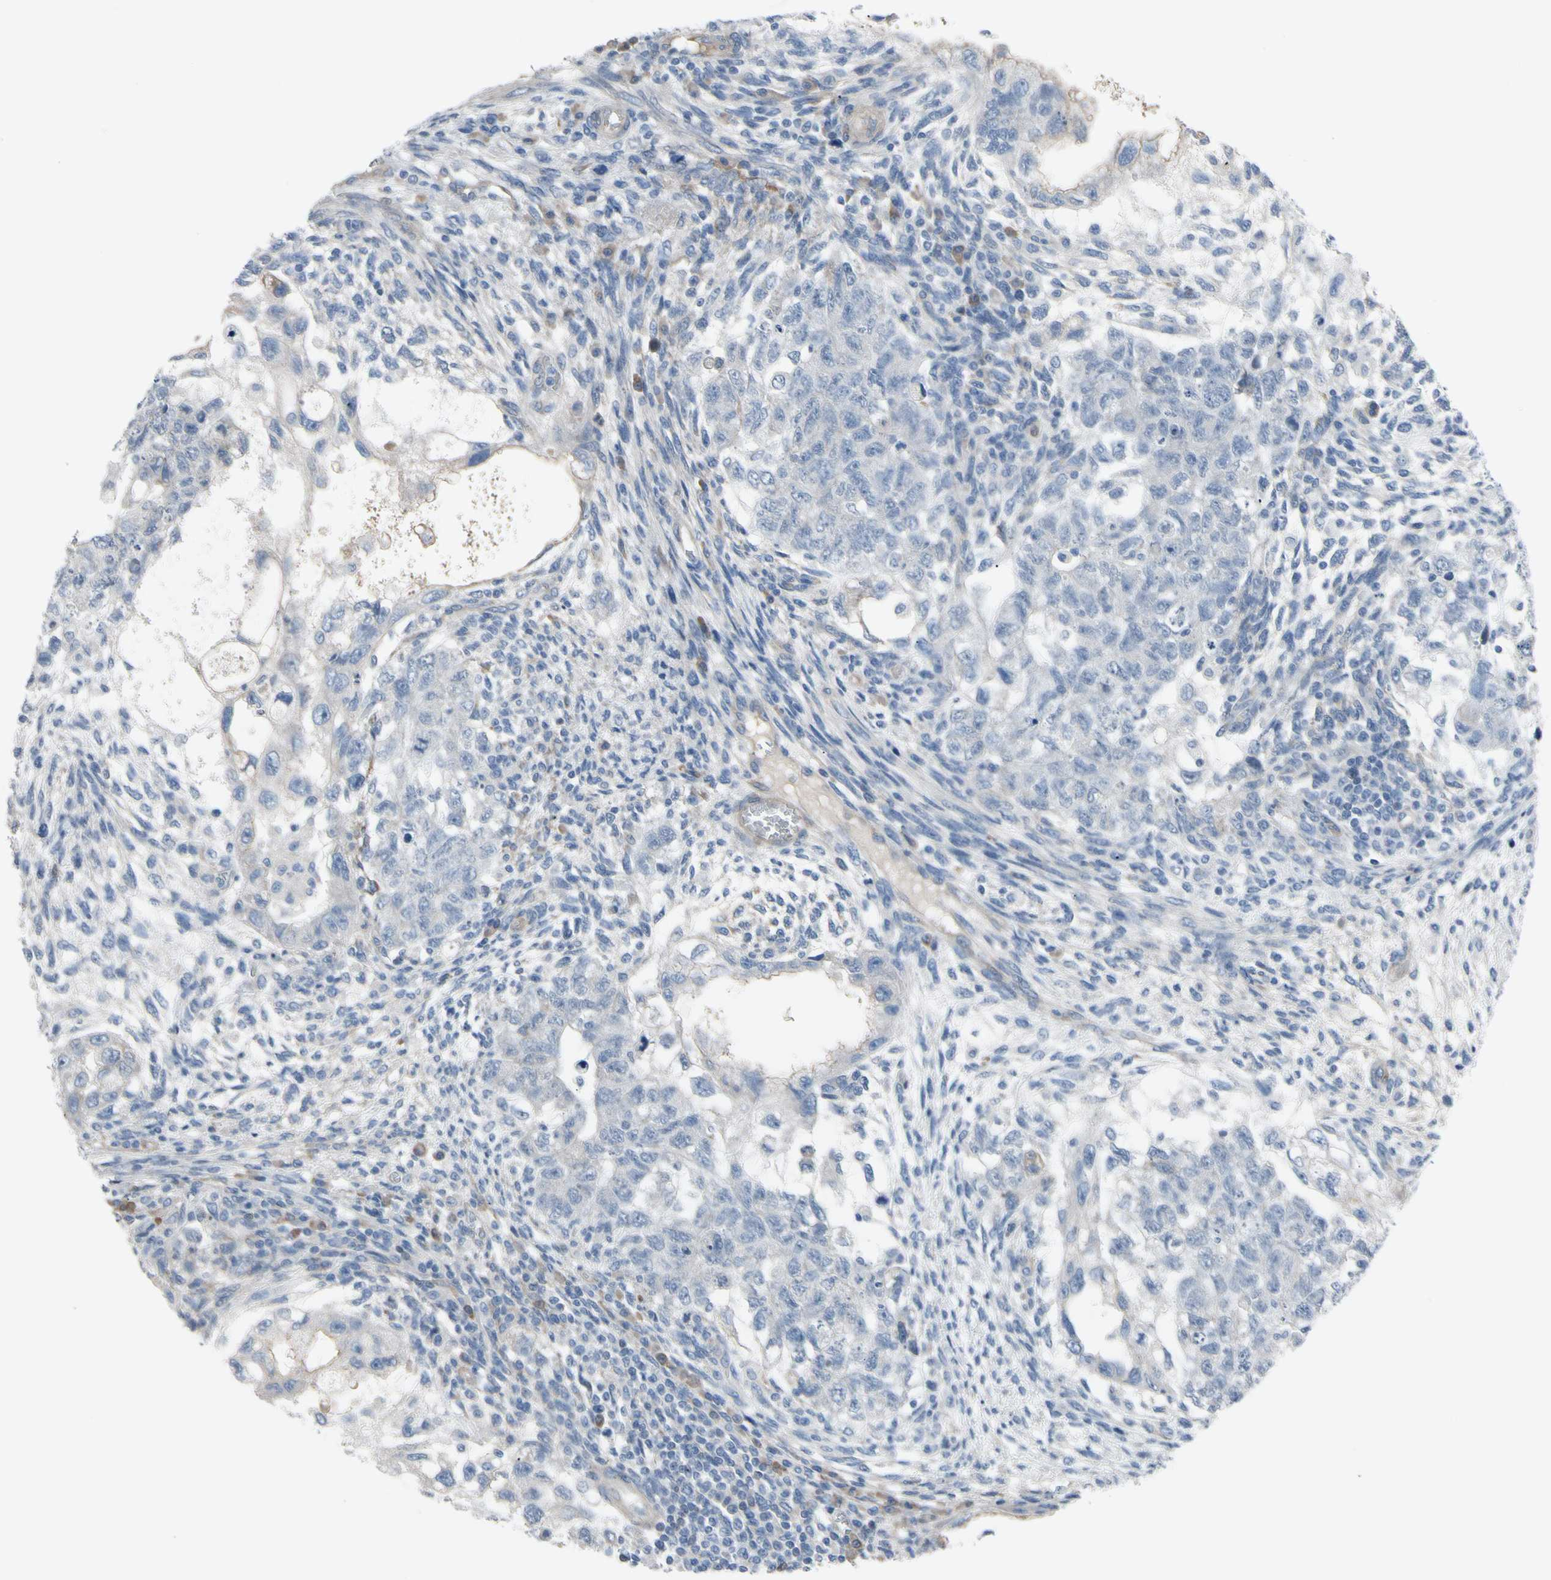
{"staining": {"intensity": "negative", "quantity": "none", "location": "none"}, "tissue": "testis cancer", "cell_type": "Tumor cells", "image_type": "cancer", "snomed": [{"axis": "morphology", "description": "Normal tissue, NOS"}, {"axis": "morphology", "description": "Carcinoma, Embryonal, NOS"}, {"axis": "topography", "description": "Testis"}], "caption": "IHC photomicrograph of neoplastic tissue: human testis embryonal carcinoma stained with DAB (3,3'-diaminobenzidine) reveals no significant protein positivity in tumor cells.", "gene": "MAP2", "patient": {"sex": "male", "age": 36}}